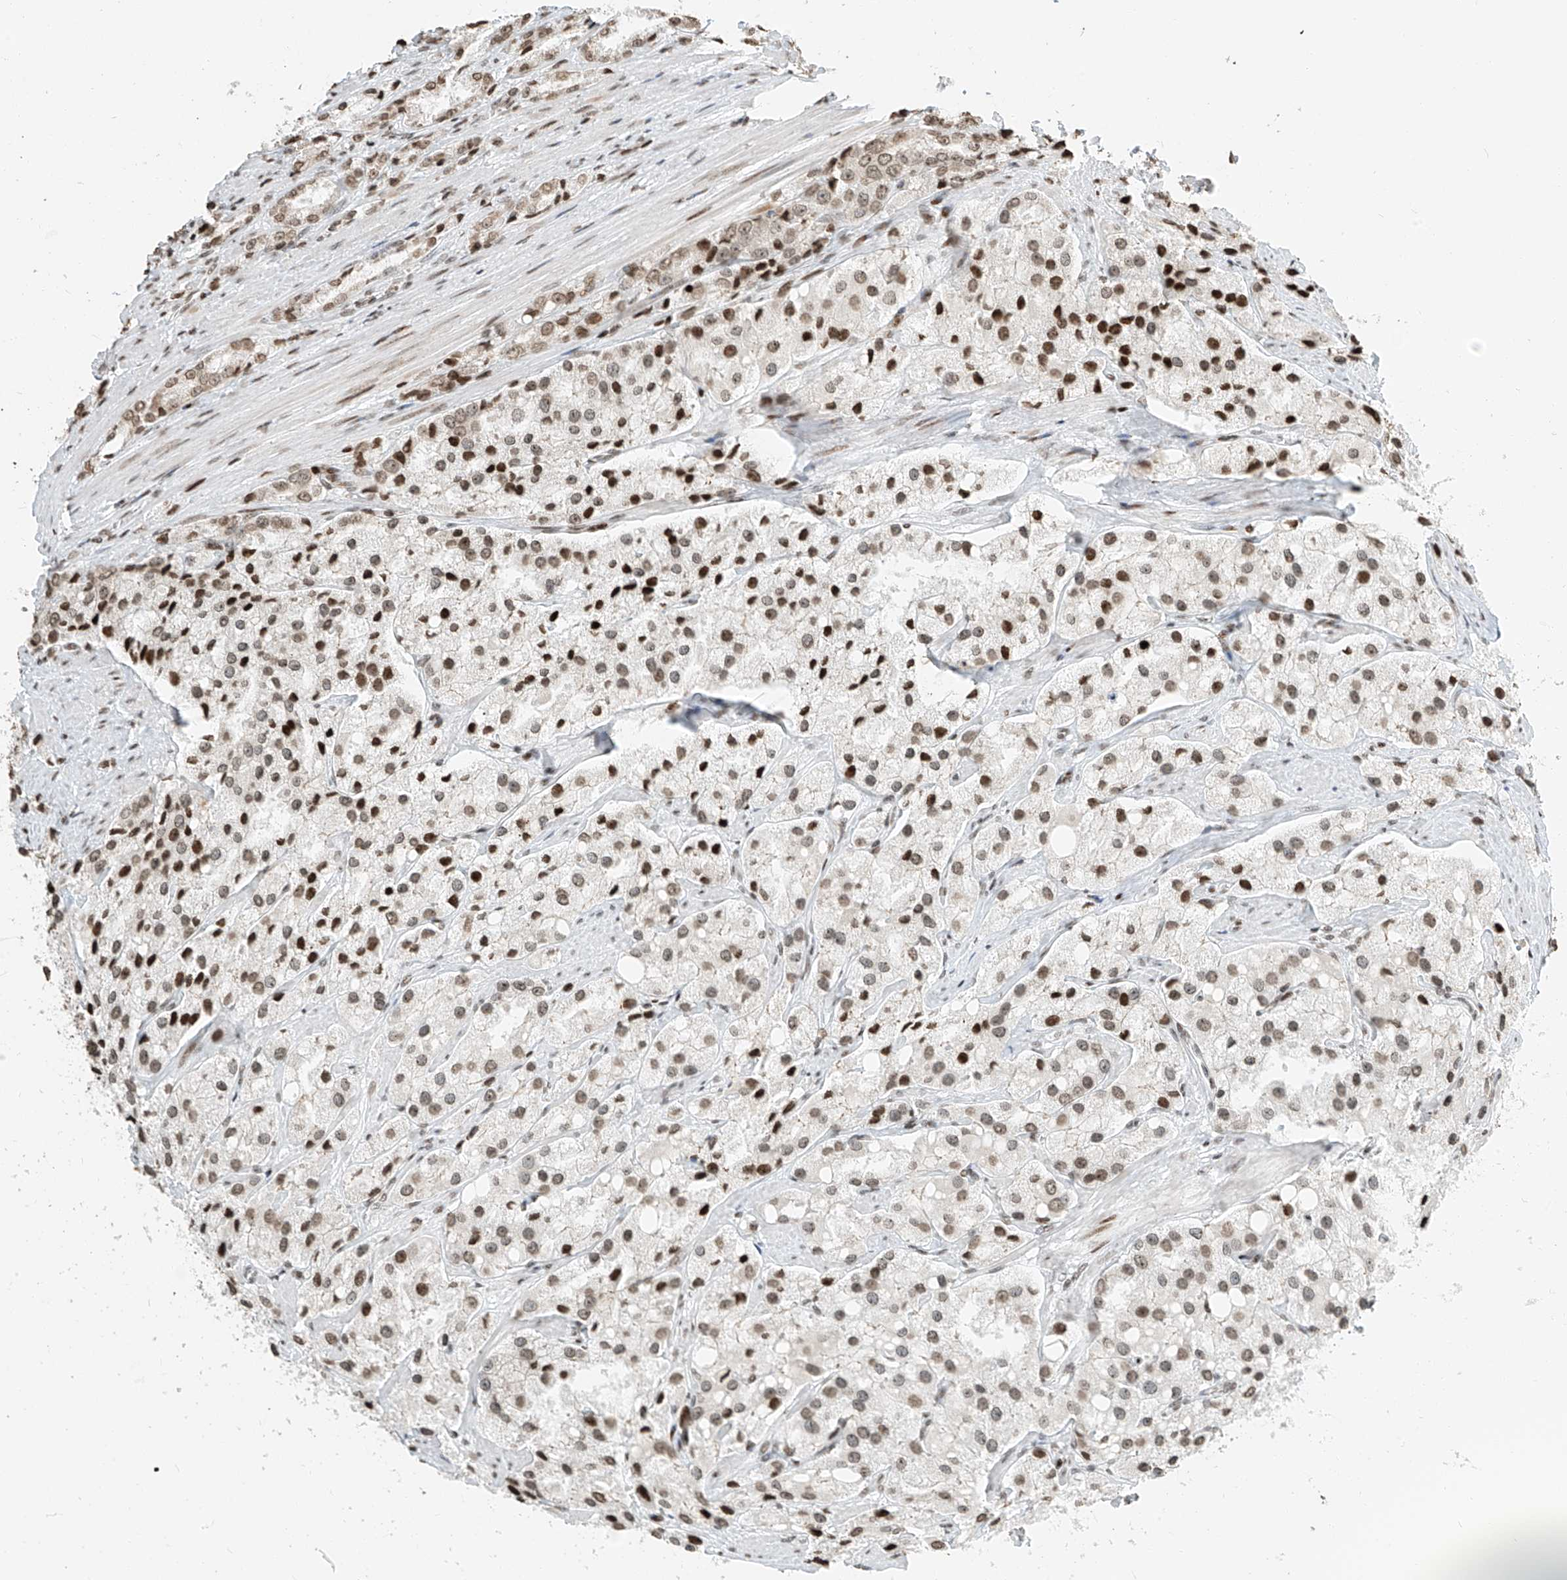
{"staining": {"intensity": "moderate", "quantity": ">75%", "location": "nuclear"}, "tissue": "prostate cancer", "cell_type": "Tumor cells", "image_type": "cancer", "snomed": [{"axis": "morphology", "description": "Adenocarcinoma, High grade"}, {"axis": "topography", "description": "Prostate"}], "caption": "A medium amount of moderate nuclear positivity is appreciated in about >75% of tumor cells in prostate high-grade adenocarcinoma tissue.", "gene": "C17orf58", "patient": {"sex": "male", "age": 66}}